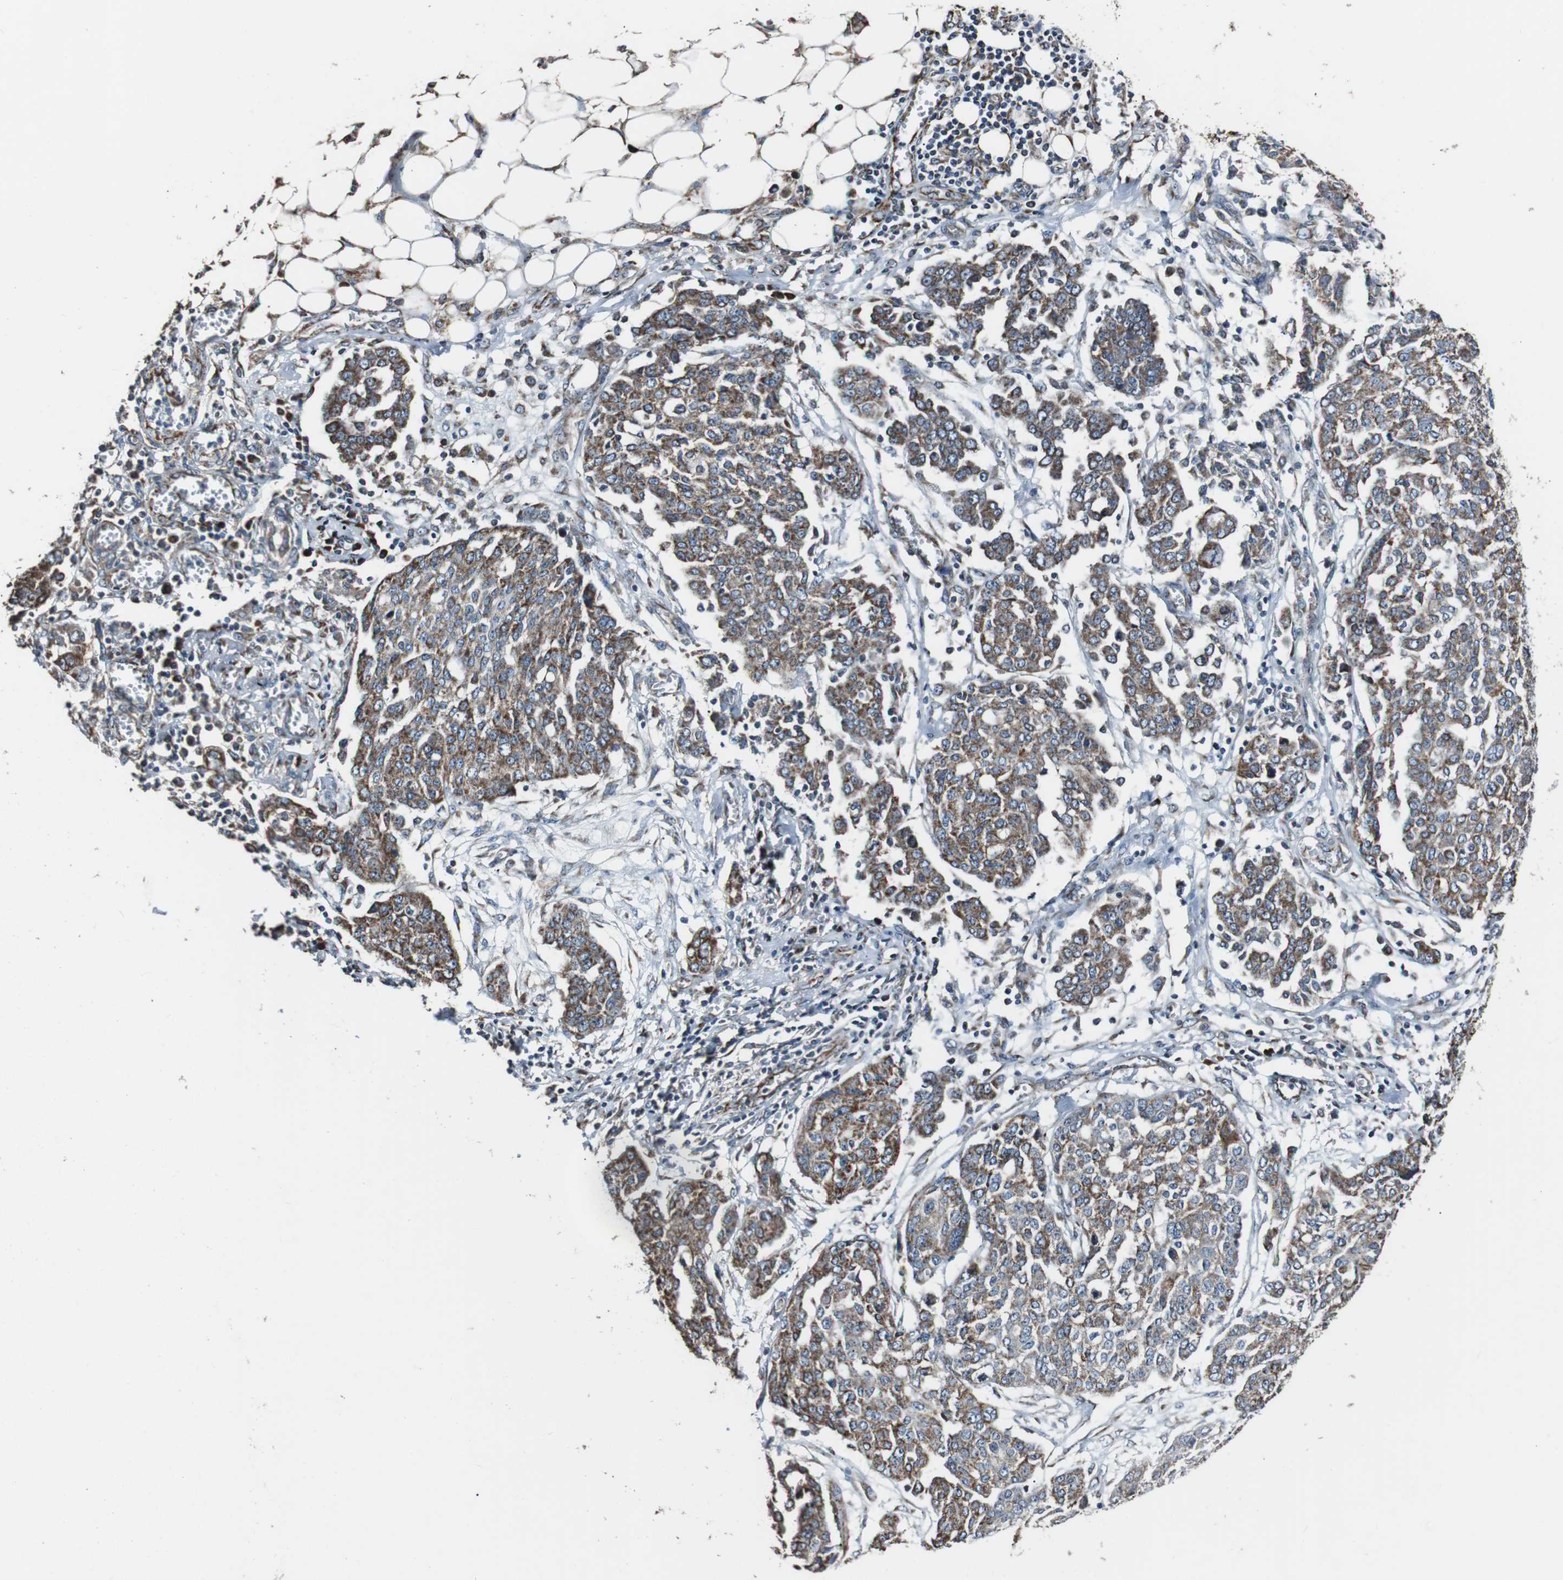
{"staining": {"intensity": "moderate", "quantity": "25%-75%", "location": "cytoplasmic/membranous"}, "tissue": "ovarian cancer", "cell_type": "Tumor cells", "image_type": "cancer", "snomed": [{"axis": "morphology", "description": "Cystadenocarcinoma, serous, NOS"}, {"axis": "topography", "description": "Soft tissue"}, {"axis": "topography", "description": "Ovary"}], "caption": "Immunohistochemistry (IHC) histopathology image of ovarian cancer (serous cystadenocarcinoma) stained for a protein (brown), which shows medium levels of moderate cytoplasmic/membranous positivity in about 25%-75% of tumor cells.", "gene": "CISD2", "patient": {"sex": "female", "age": 57}}